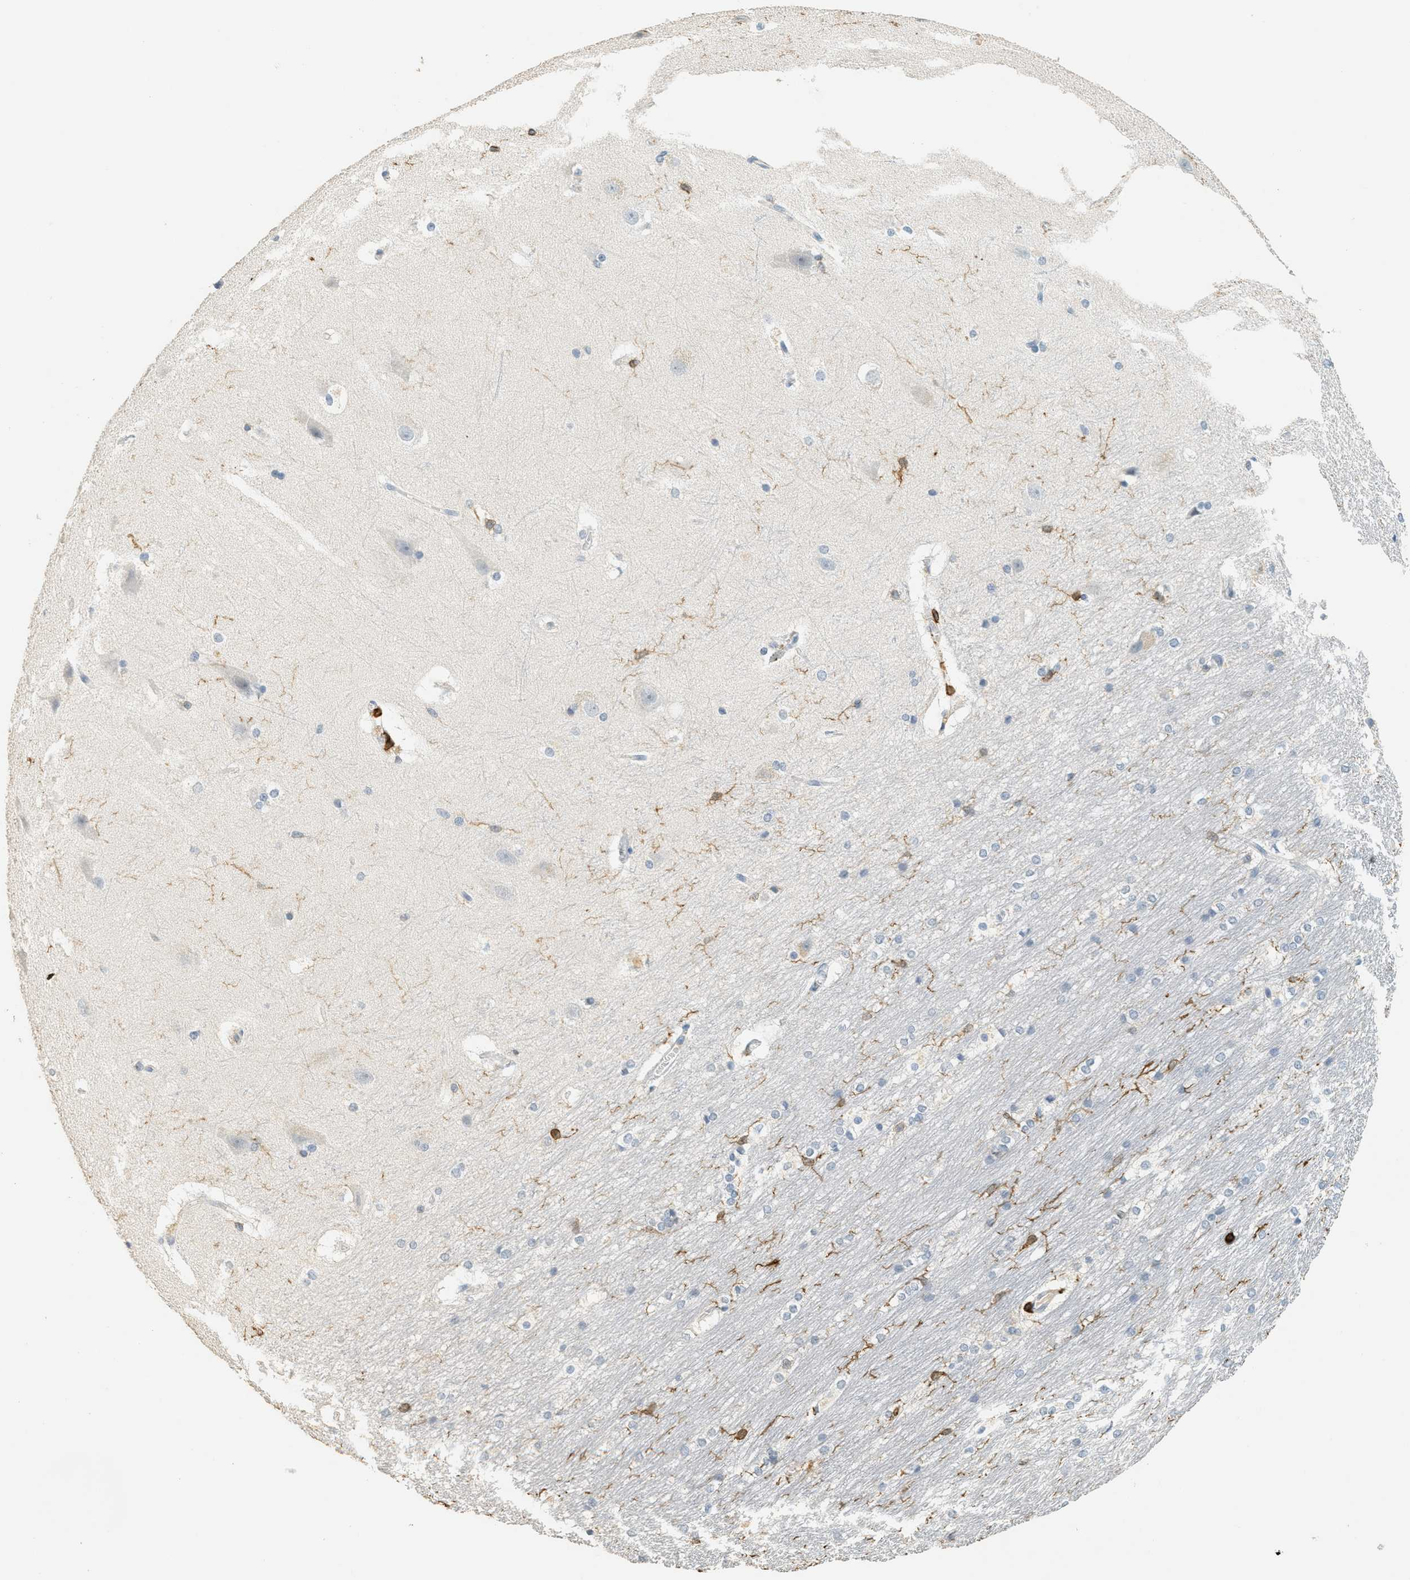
{"staining": {"intensity": "negative", "quantity": "none", "location": "none"}, "tissue": "hippocampus", "cell_type": "Glial cells", "image_type": "normal", "snomed": [{"axis": "morphology", "description": "Normal tissue, NOS"}, {"axis": "topography", "description": "Hippocampus"}], "caption": "Immunohistochemistry photomicrograph of benign human hippocampus stained for a protein (brown), which reveals no positivity in glial cells. (Immunohistochemistry (ihc), brightfield microscopy, high magnification).", "gene": "LSP1", "patient": {"sex": "female", "age": 19}}